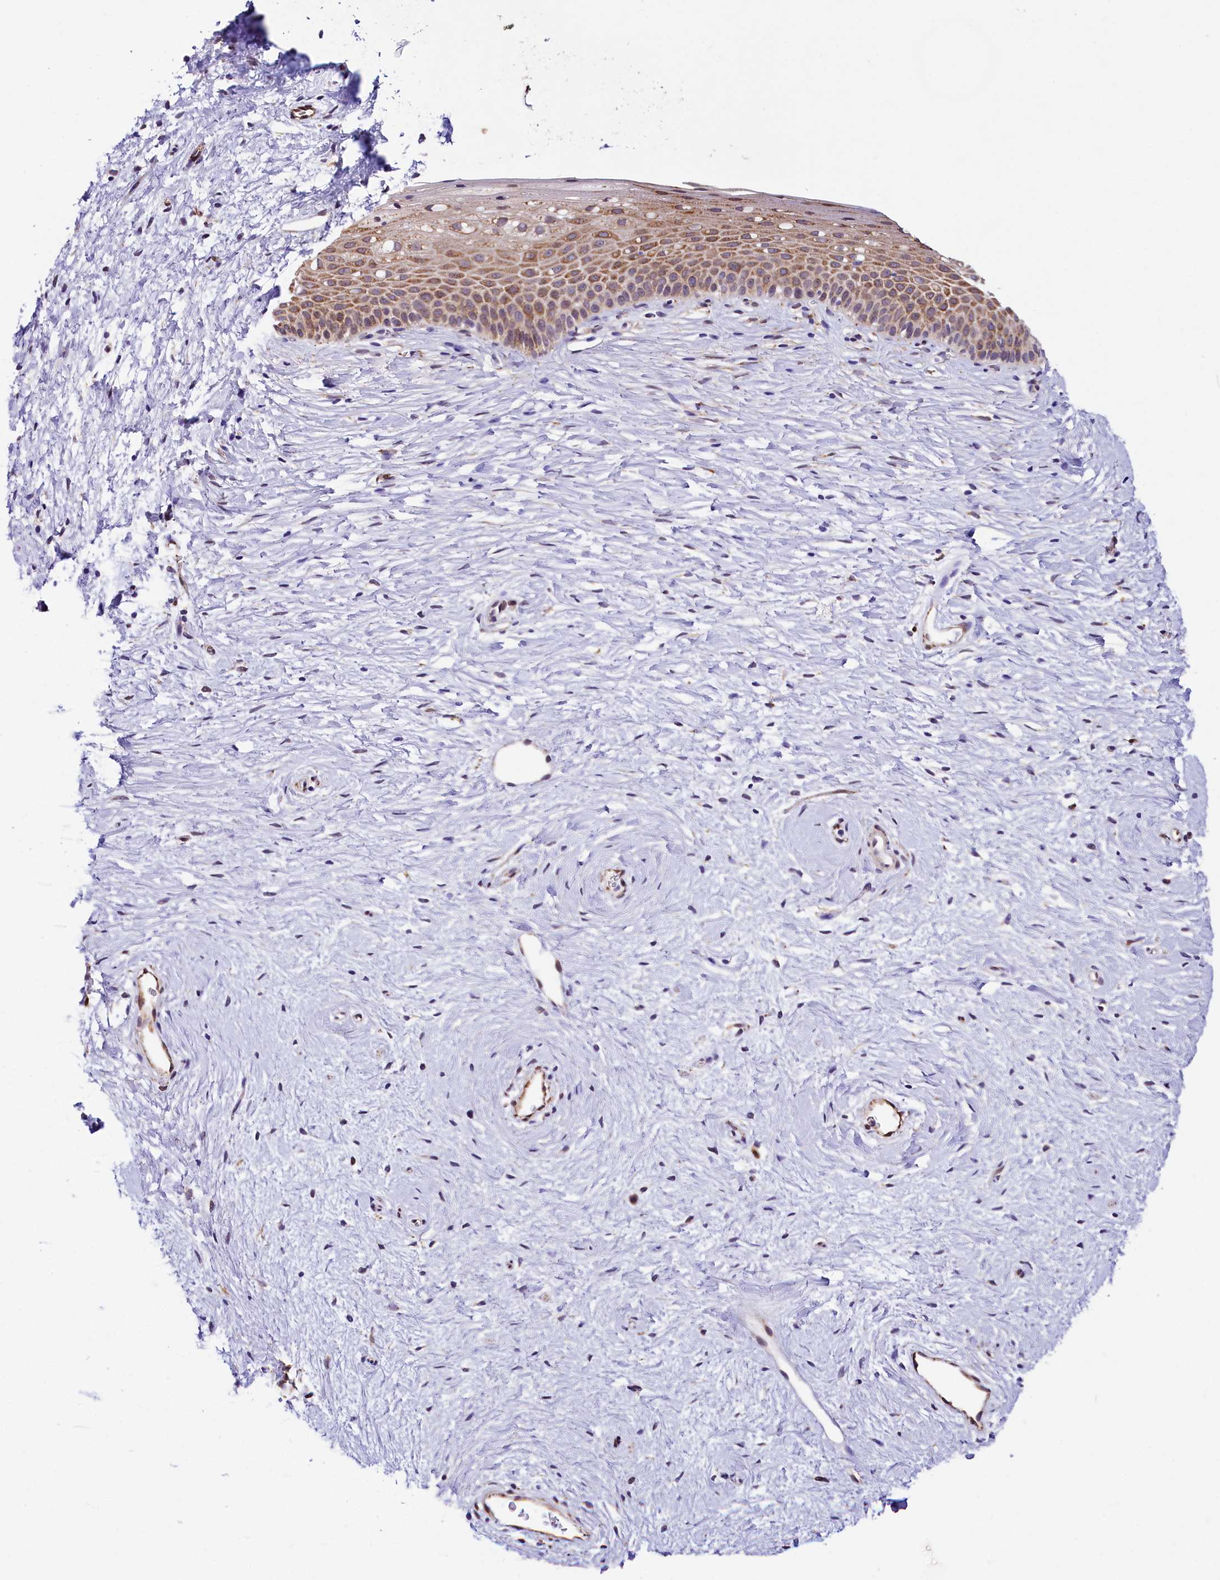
{"staining": {"intensity": "moderate", "quantity": ">75%", "location": "cytoplasmic/membranous"}, "tissue": "cervix", "cell_type": "Glandular cells", "image_type": "normal", "snomed": [{"axis": "morphology", "description": "Normal tissue, NOS"}, {"axis": "topography", "description": "Cervix"}], "caption": "High-magnification brightfield microscopy of normal cervix stained with DAB (brown) and counterstained with hematoxylin (blue). glandular cells exhibit moderate cytoplasmic/membranous positivity is present in about>75% of cells.", "gene": "ITGA1", "patient": {"sex": "female", "age": 57}}